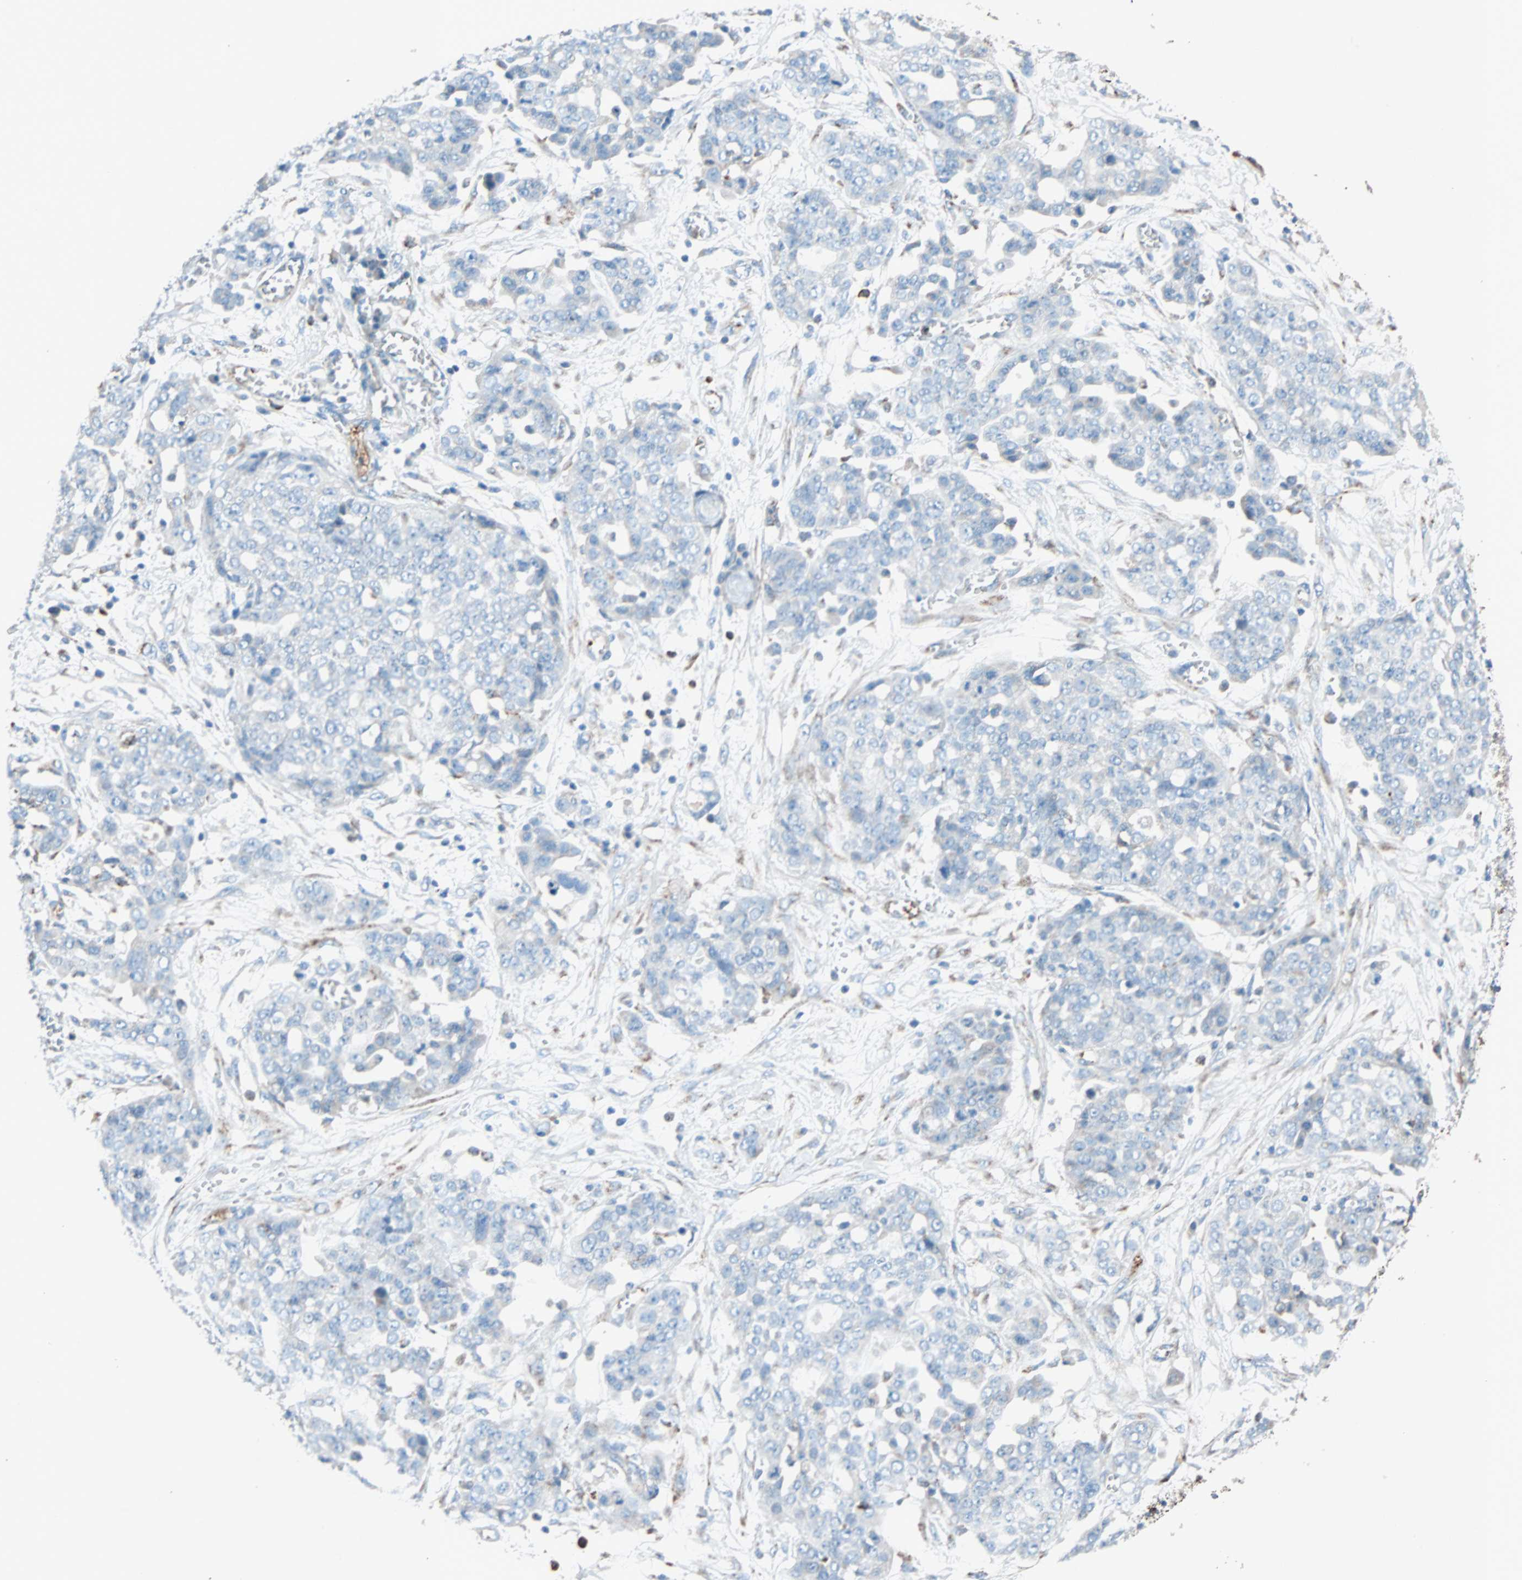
{"staining": {"intensity": "weak", "quantity": ">75%", "location": "cytoplasmic/membranous"}, "tissue": "ovarian cancer", "cell_type": "Tumor cells", "image_type": "cancer", "snomed": [{"axis": "morphology", "description": "Cystadenocarcinoma, serous, NOS"}, {"axis": "topography", "description": "Soft tissue"}, {"axis": "topography", "description": "Ovary"}], "caption": "Protein staining of ovarian cancer tissue reveals weak cytoplasmic/membranous expression in about >75% of tumor cells.", "gene": "LY6G6F", "patient": {"sex": "female", "age": 57}}